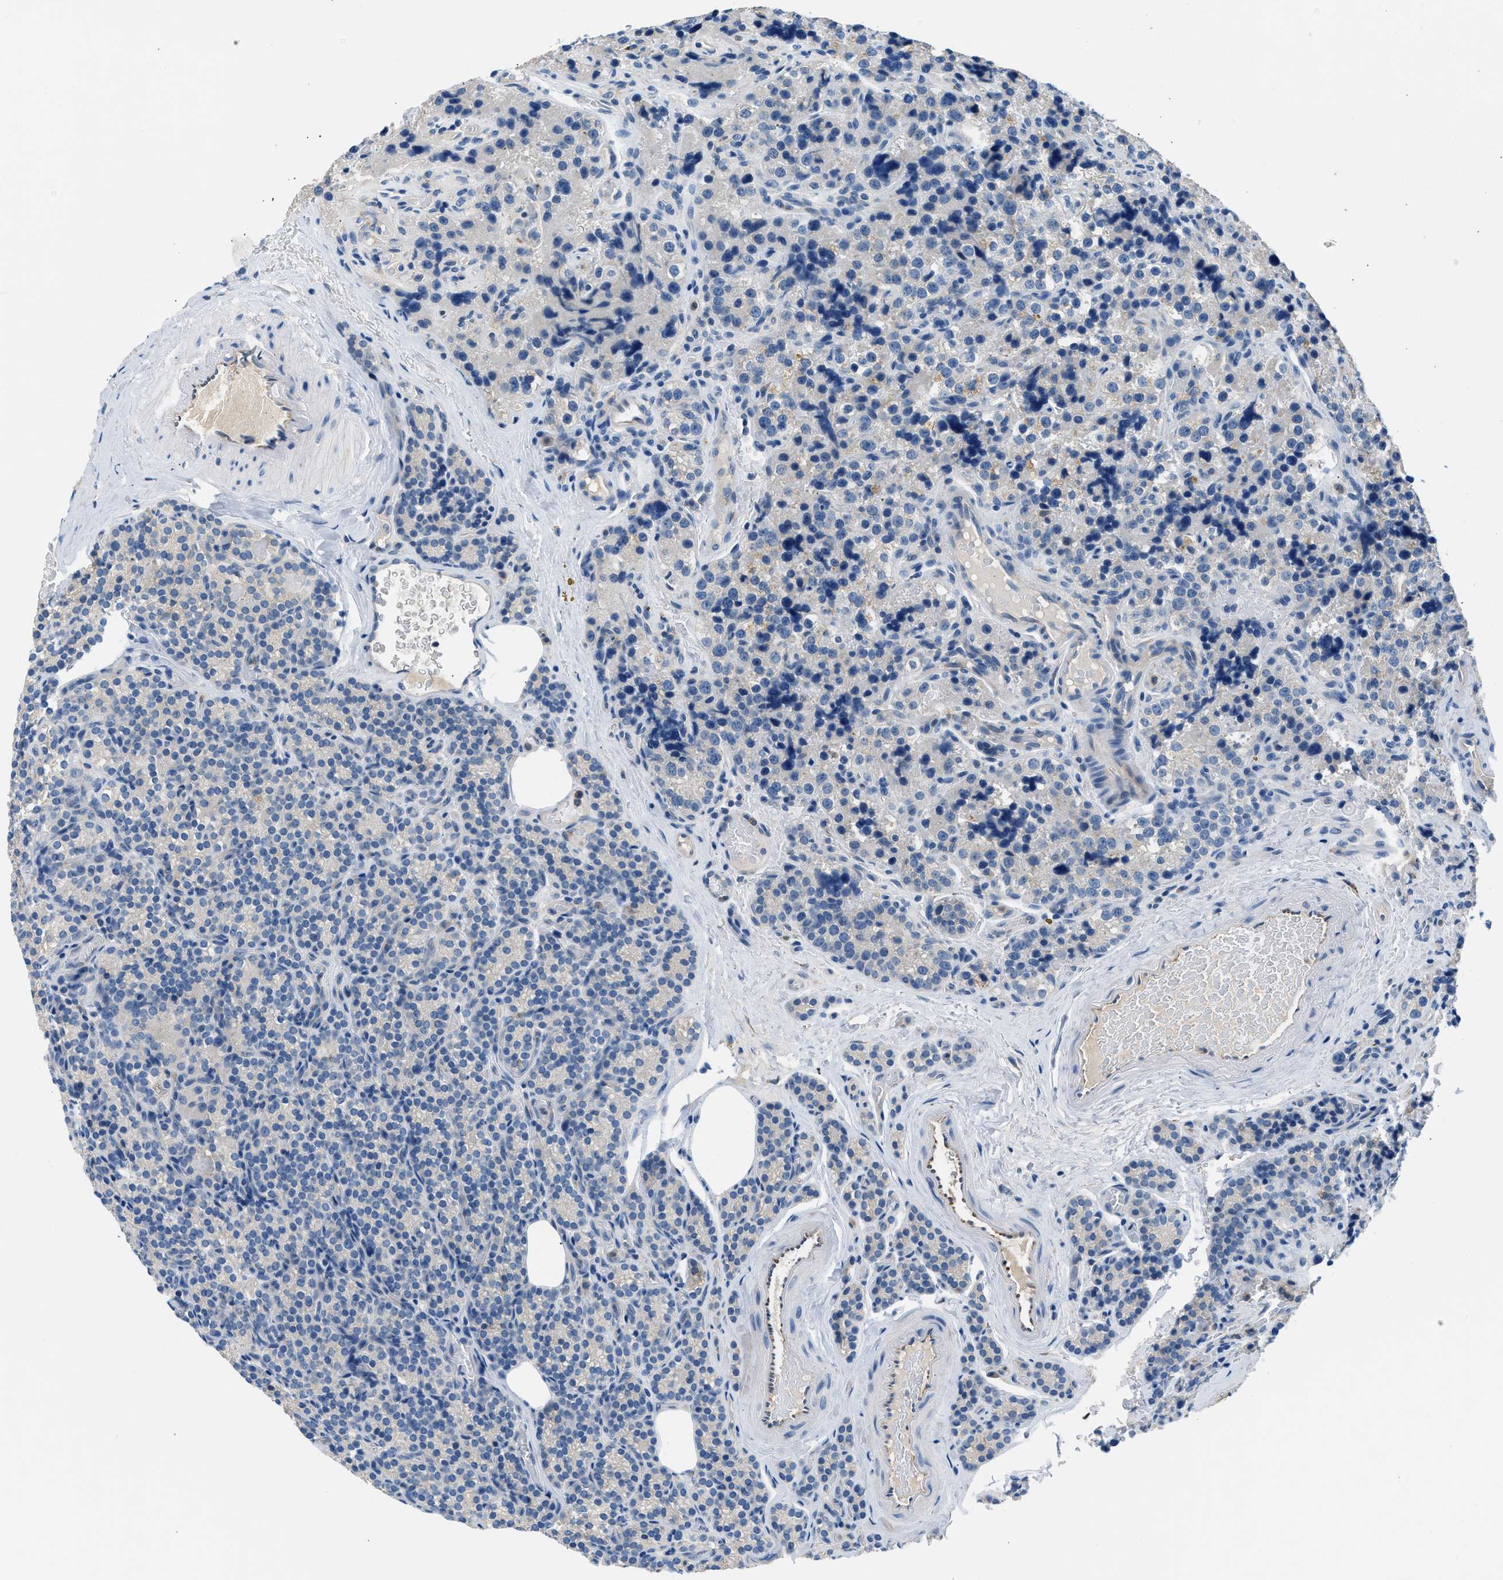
{"staining": {"intensity": "weak", "quantity": "<25%", "location": "cytoplasmic/membranous"}, "tissue": "parathyroid gland", "cell_type": "Glandular cells", "image_type": "normal", "snomed": [{"axis": "morphology", "description": "Normal tissue, NOS"}, {"axis": "morphology", "description": "Adenoma, NOS"}, {"axis": "topography", "description": "Parathyroid gland"}], "caption": "The image reveals no significant staining in glandular cells of parathyroid gland. (Brightfield microscopy of DAB (3,3'-diaminobenzidine) immunohistochemistry (IHC) at high magnification).", "gene": "BNC2", "patient": {"sex": "female", "age": 51}}